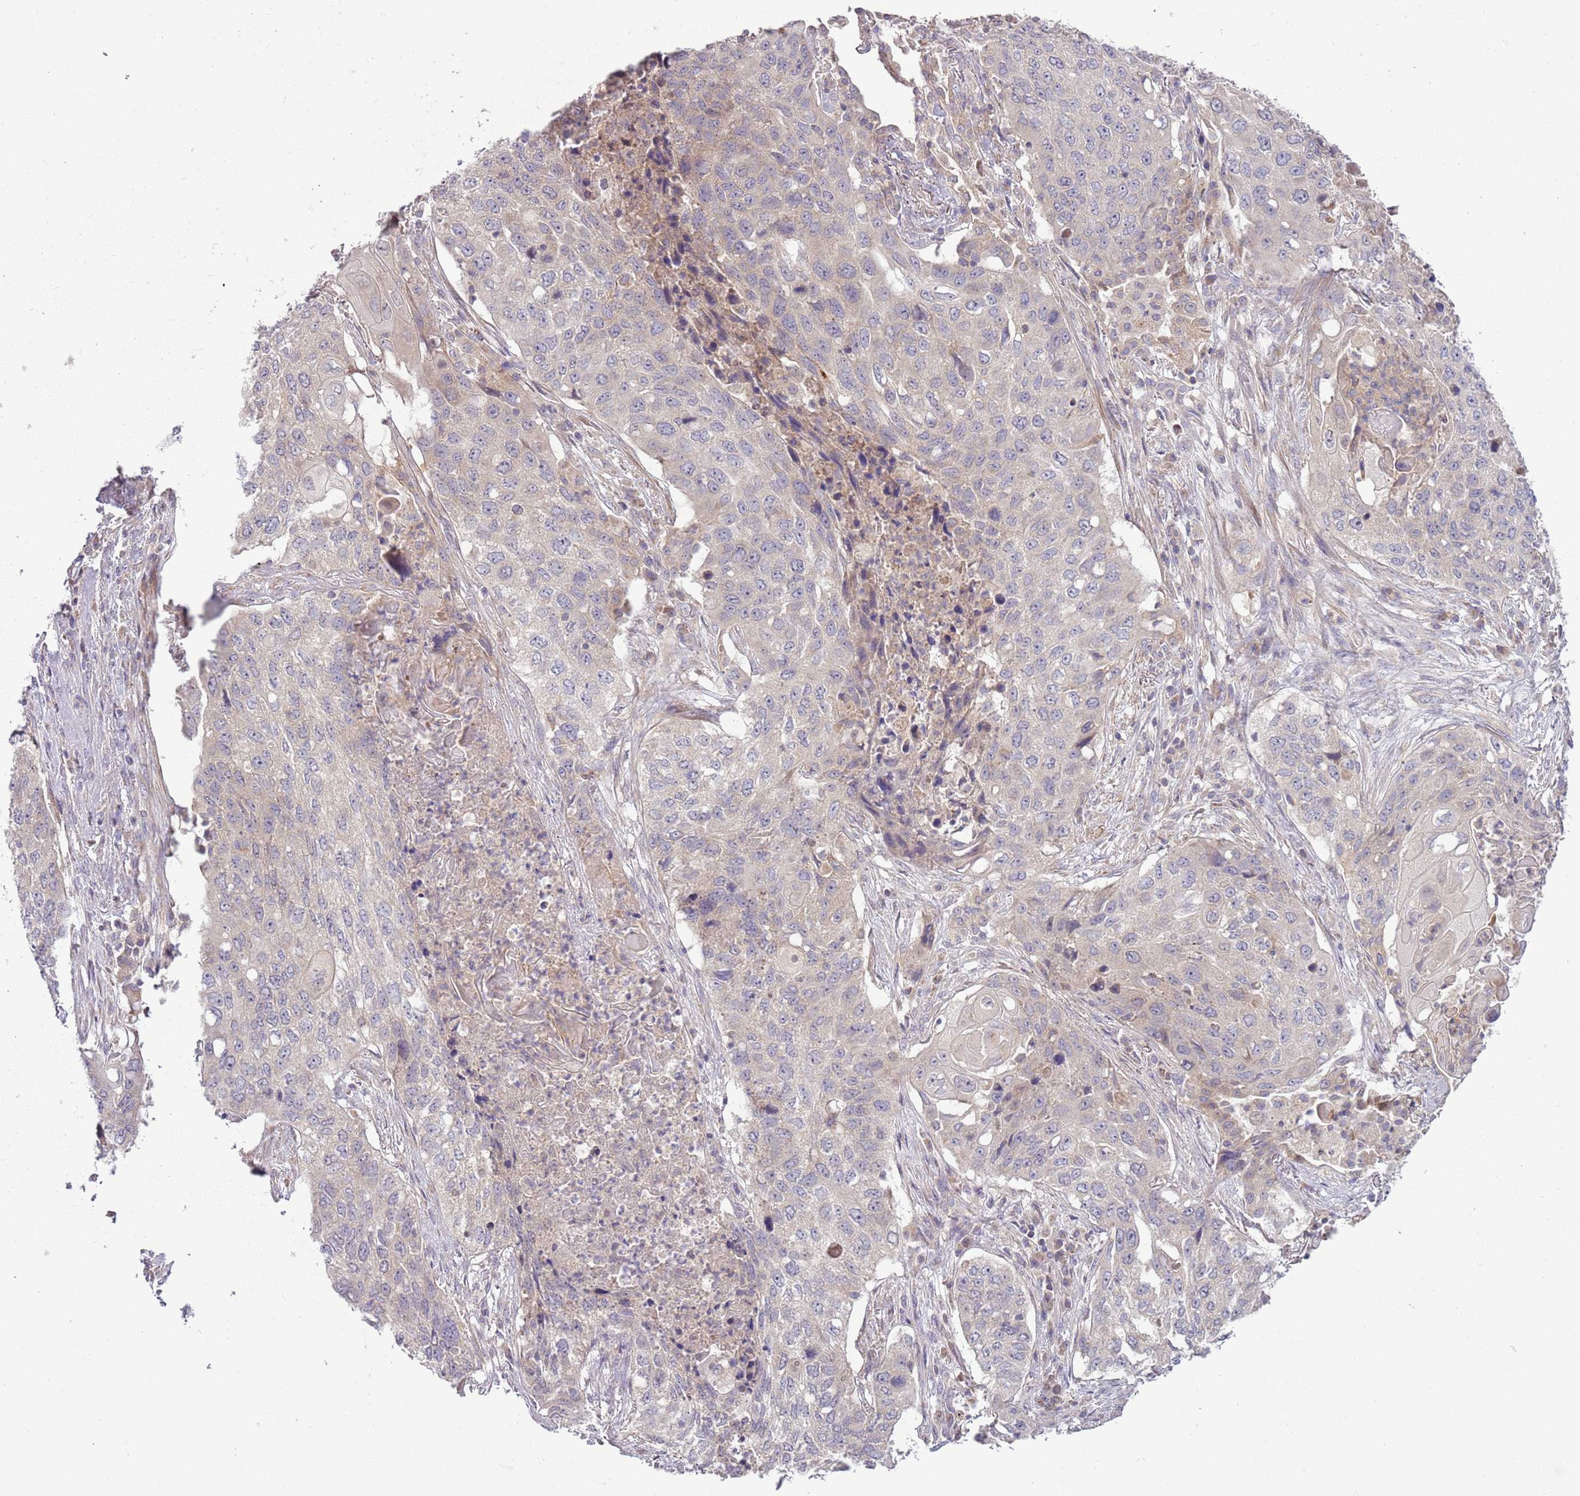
{"staining": {"intensity": "negative", "quantity": "none", "location": "none"}, "tissue": "lung cancer", "cell_type": "Tumor cells", "image_type": "cancer", "snomed": [{"axis": "morphology", "description": "Squamous cell carcinoma, NOS"}, {"axis": "topography", "description": "Lung"}], "caption": "Lung squamous cell carcinoma was stained to show a protein in brown. There is no significant expression in tumor cells.", "gene": "DTD2", "patient": {"sex": "female", "age": 63}}